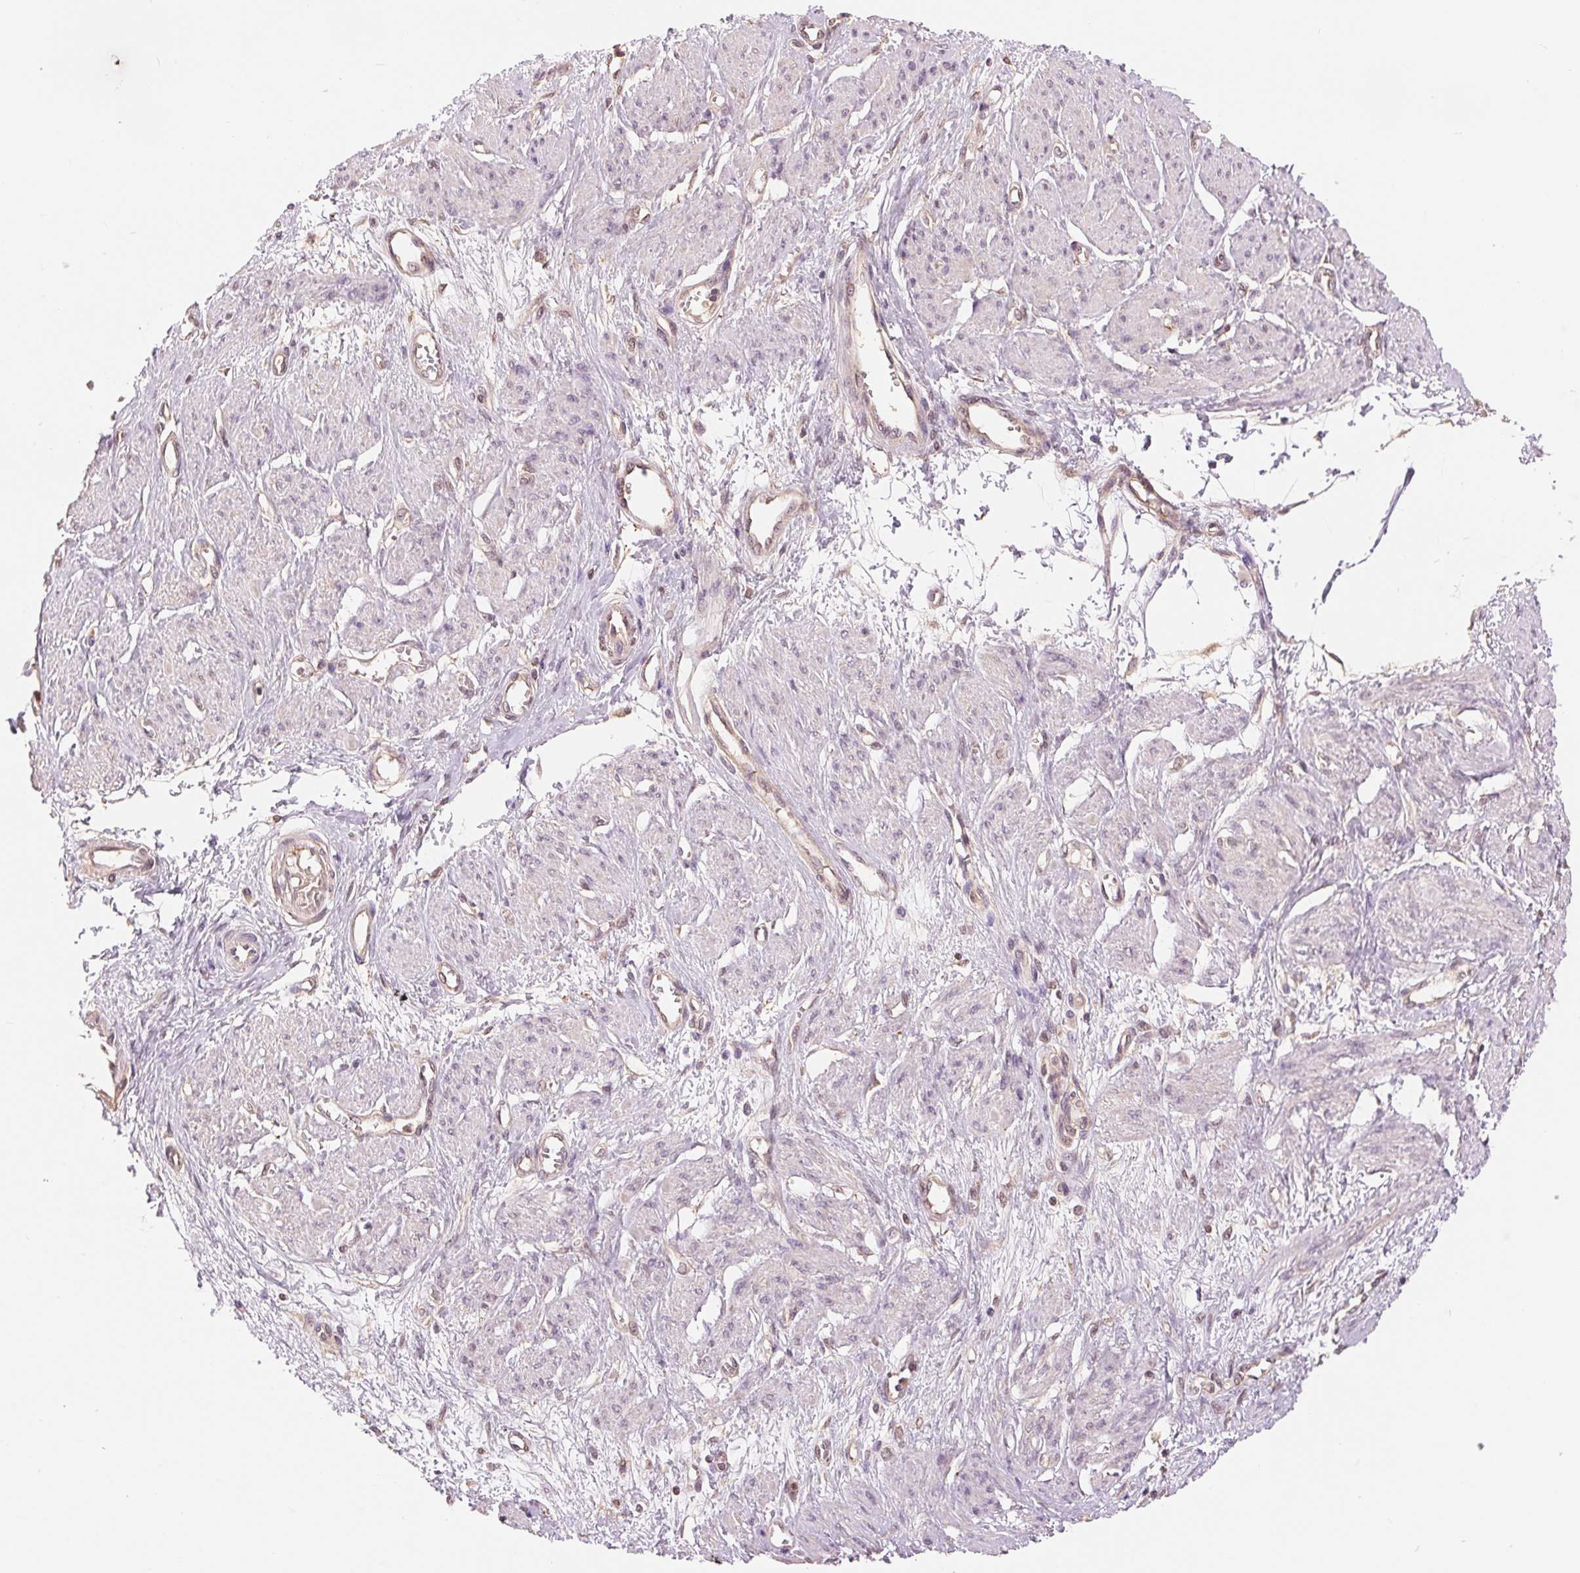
{"staining": {"intensity": "weak", "quantity": "<25%", "location": "cytoplasmic/membranous,nuclear"}, "tissue": "smooth muscle", "cell_type": "Smooth muscle cells", "image_type": "normal", "snomed": [{"axis": "morphology", "description": "Normal tissue, NOS"}, {"axis": "topography", "description": "Smooth muscle"}, {"axis": "topography", "description": "Uterus"}], "caption": "The micrograph displays no significant expression in smooth muscle cells of smooth muscle. (Stains: DAB (3,3'-diaminobenzidine) IHC with hematoxylin counter stain, Microscopy: brightfield microscopy at high magnification).", "gene": "TMEM273", "patient": {"sex": "female", "age": 39}}